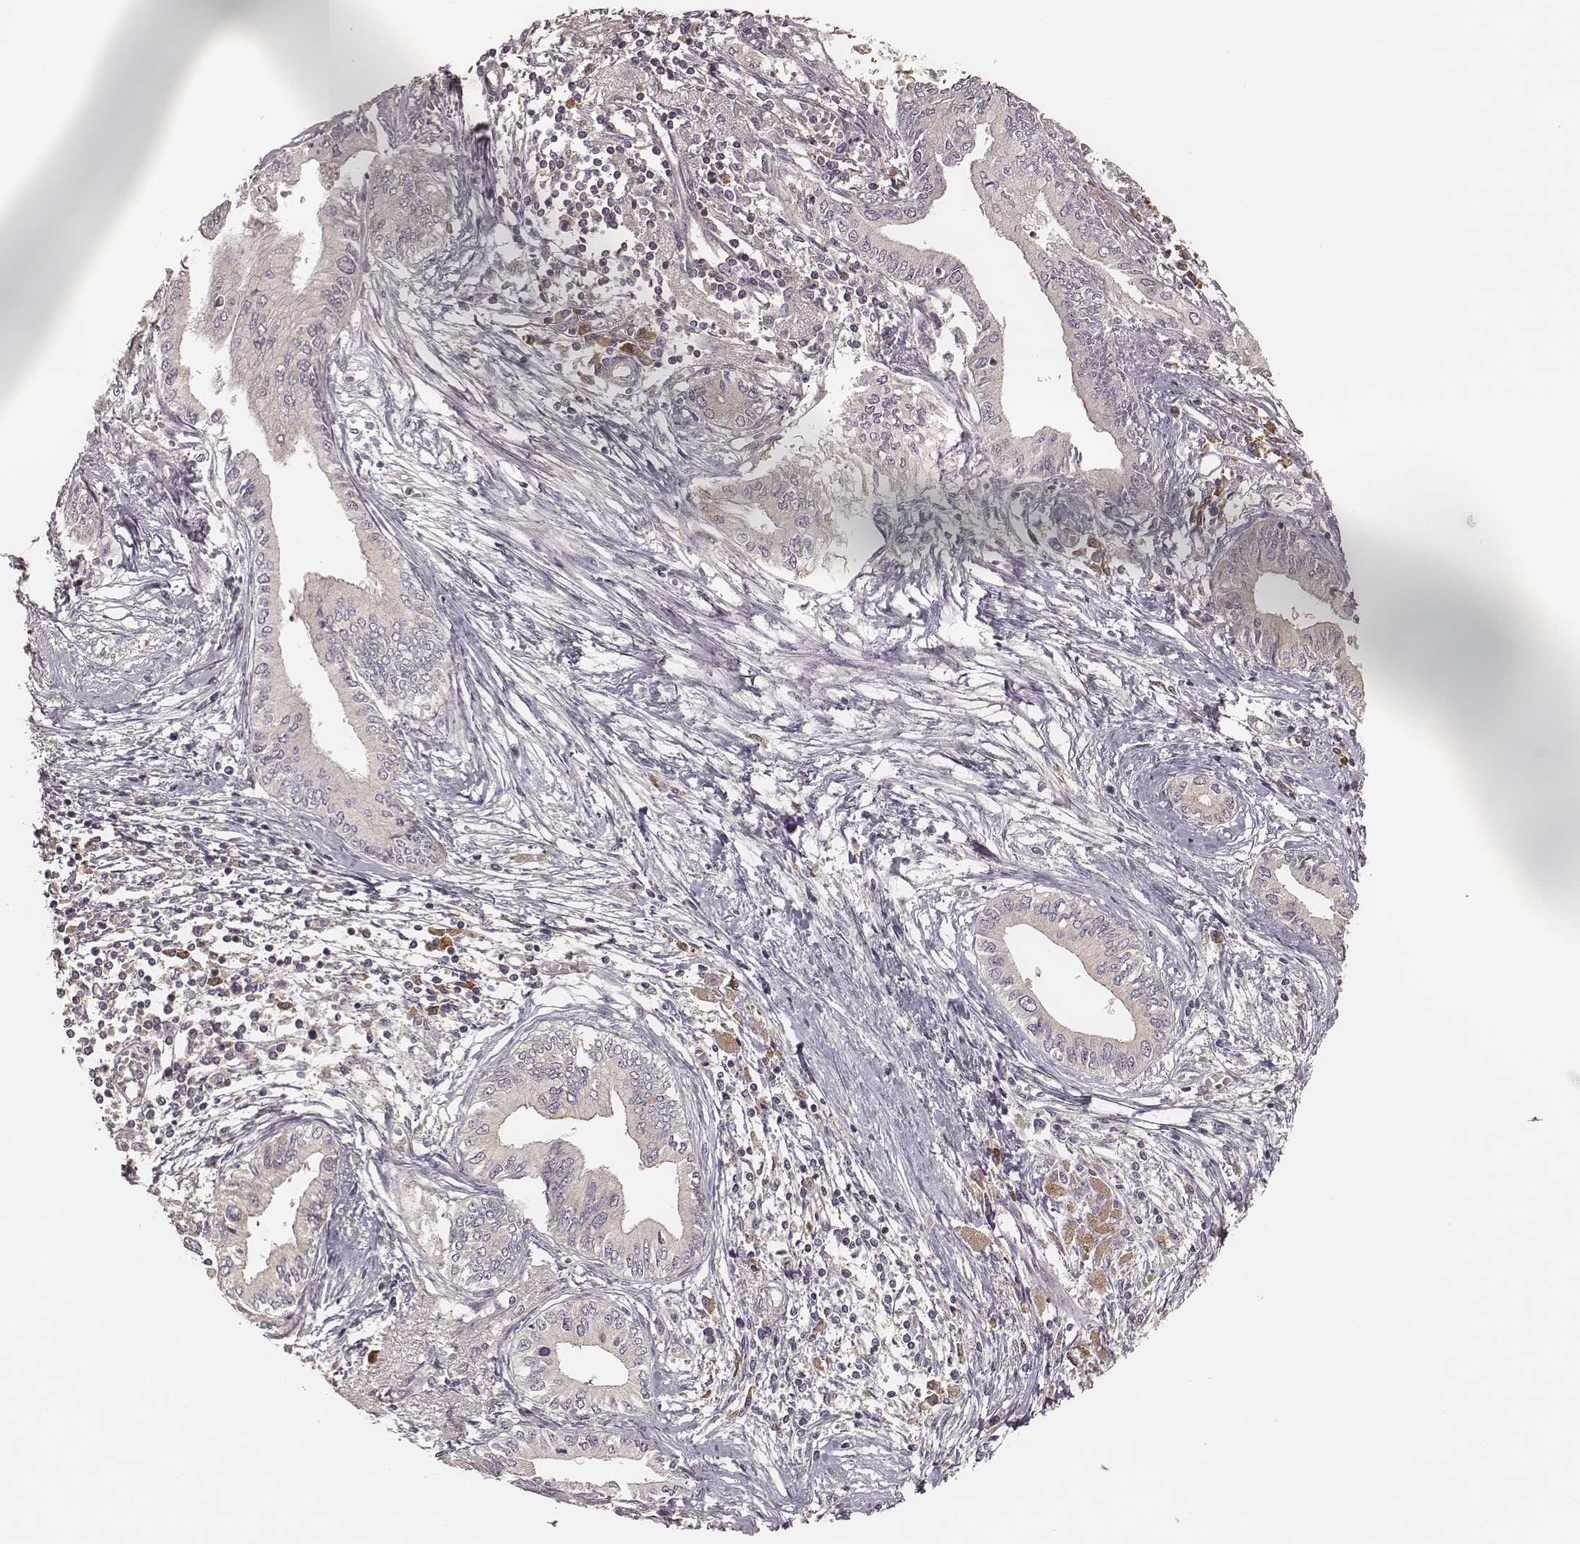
{"staining": {"intensity": "weak", "quantity": "<25%", "location": "cytoplasmic/membranous"}, "tissue": "pancreatic cancer", "cell_type": "Tumor cells", "image_type": "cancer", "snomed": [{"axis": "morphology", "description": "Adenocarcinoma, NOS"}, {"axis": "topography", "description": "Pancreas"}], "caption": "IHC of adenocarcinoma (pancreatic) exhibits no staining in tumor cells.", "gene": "CARS1", "patient": {"sex": "female", "age": 61}}